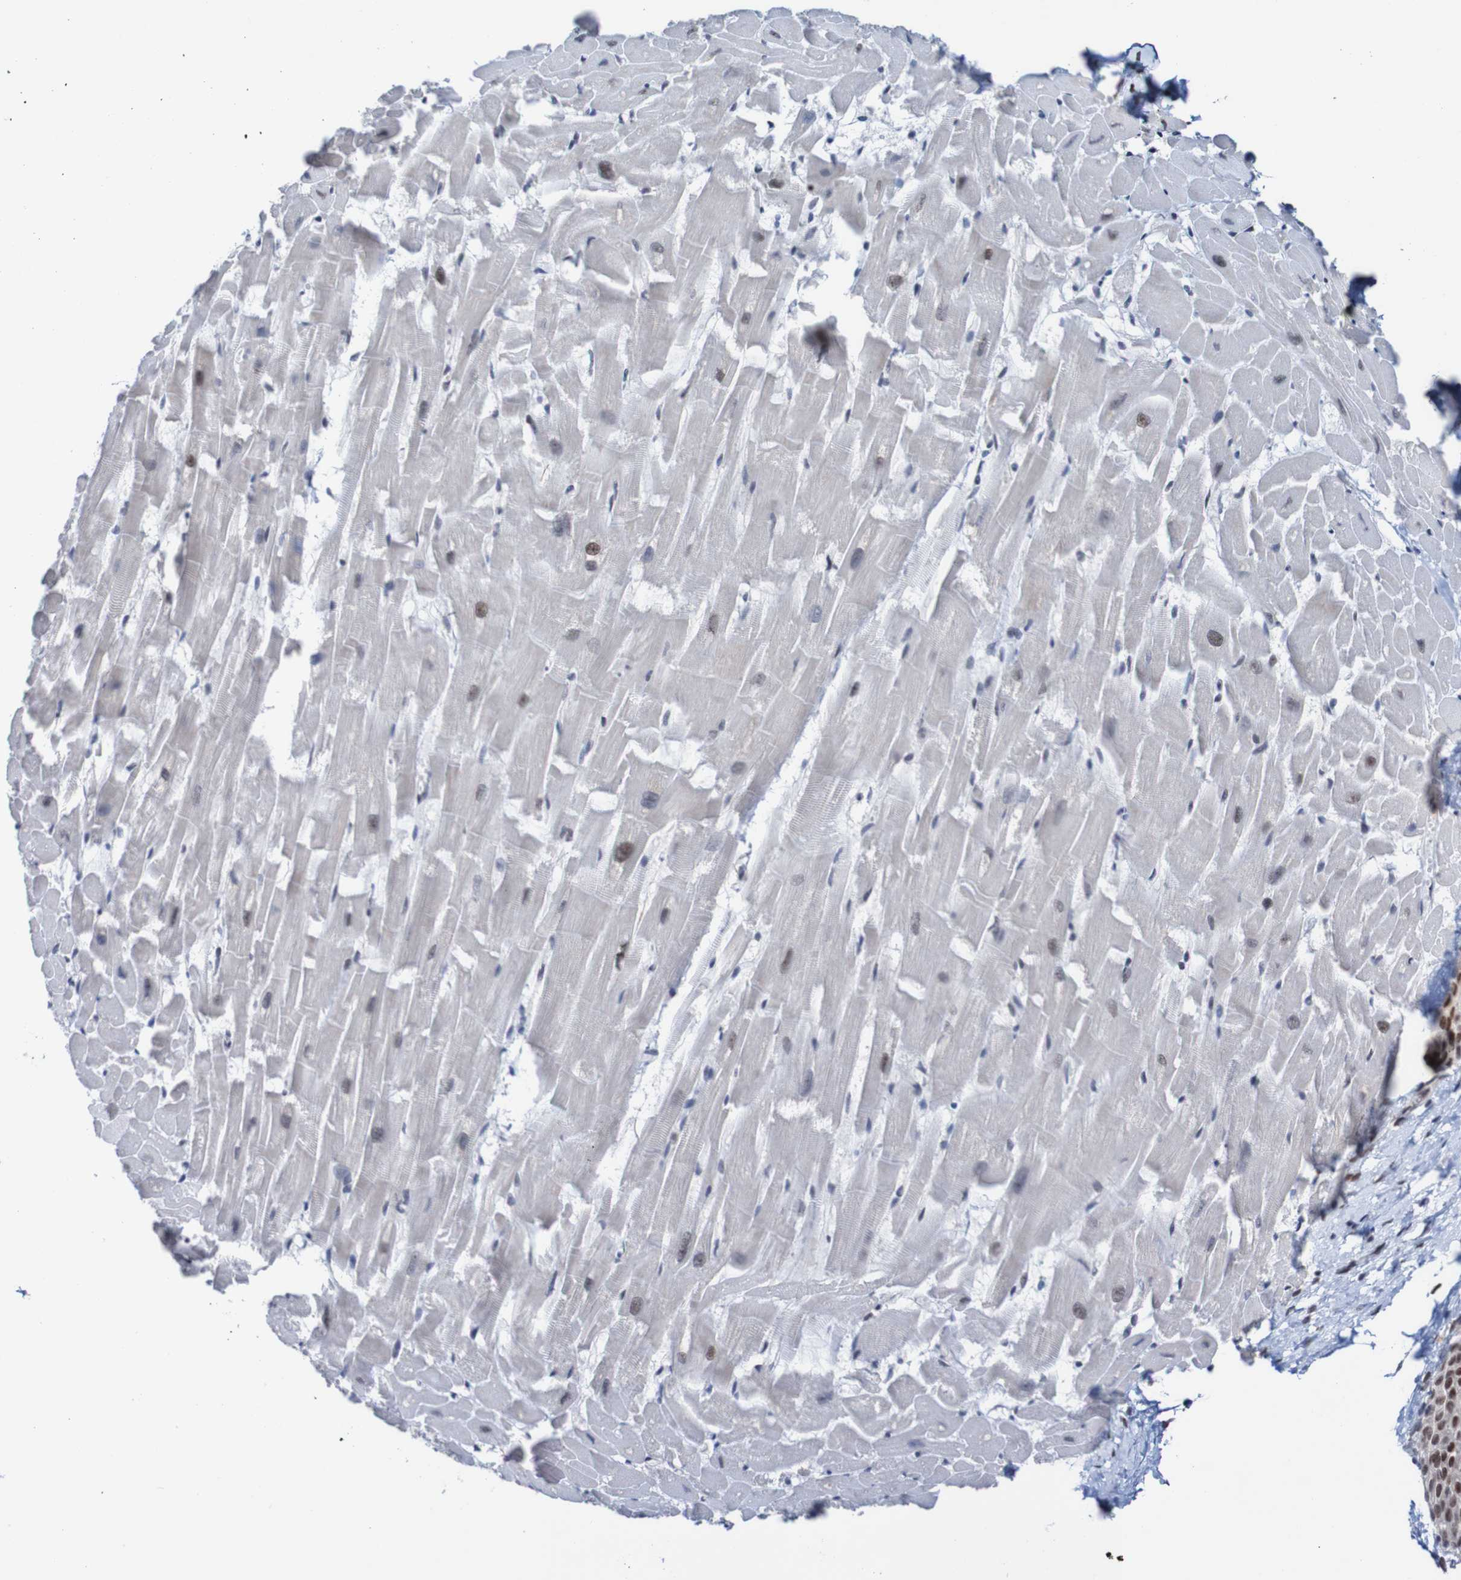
{"staining": {"intensity": "strong", "quantity": "<25%", "location": "nuclear"}, "tissue": "heart muscle", "cell_type": "Cardiomyocytes", "image_type": "normal", "snomed": [{"axis": "morphology", "description": "Normal tissue, NOS"}, {"axis": "topography", "description": "Heart"}], "caption": "This histopathology image demonstrates unremarkable heart muscle stained with immunohistochemistry (IHC) to label a protein in brown. The nuclear of cardiomyocytes show strong positivity for the protein. Nuclei are counter-stained blue.", "gene": "CDC5L", "patient": {"sex": "female", "age": 19}}